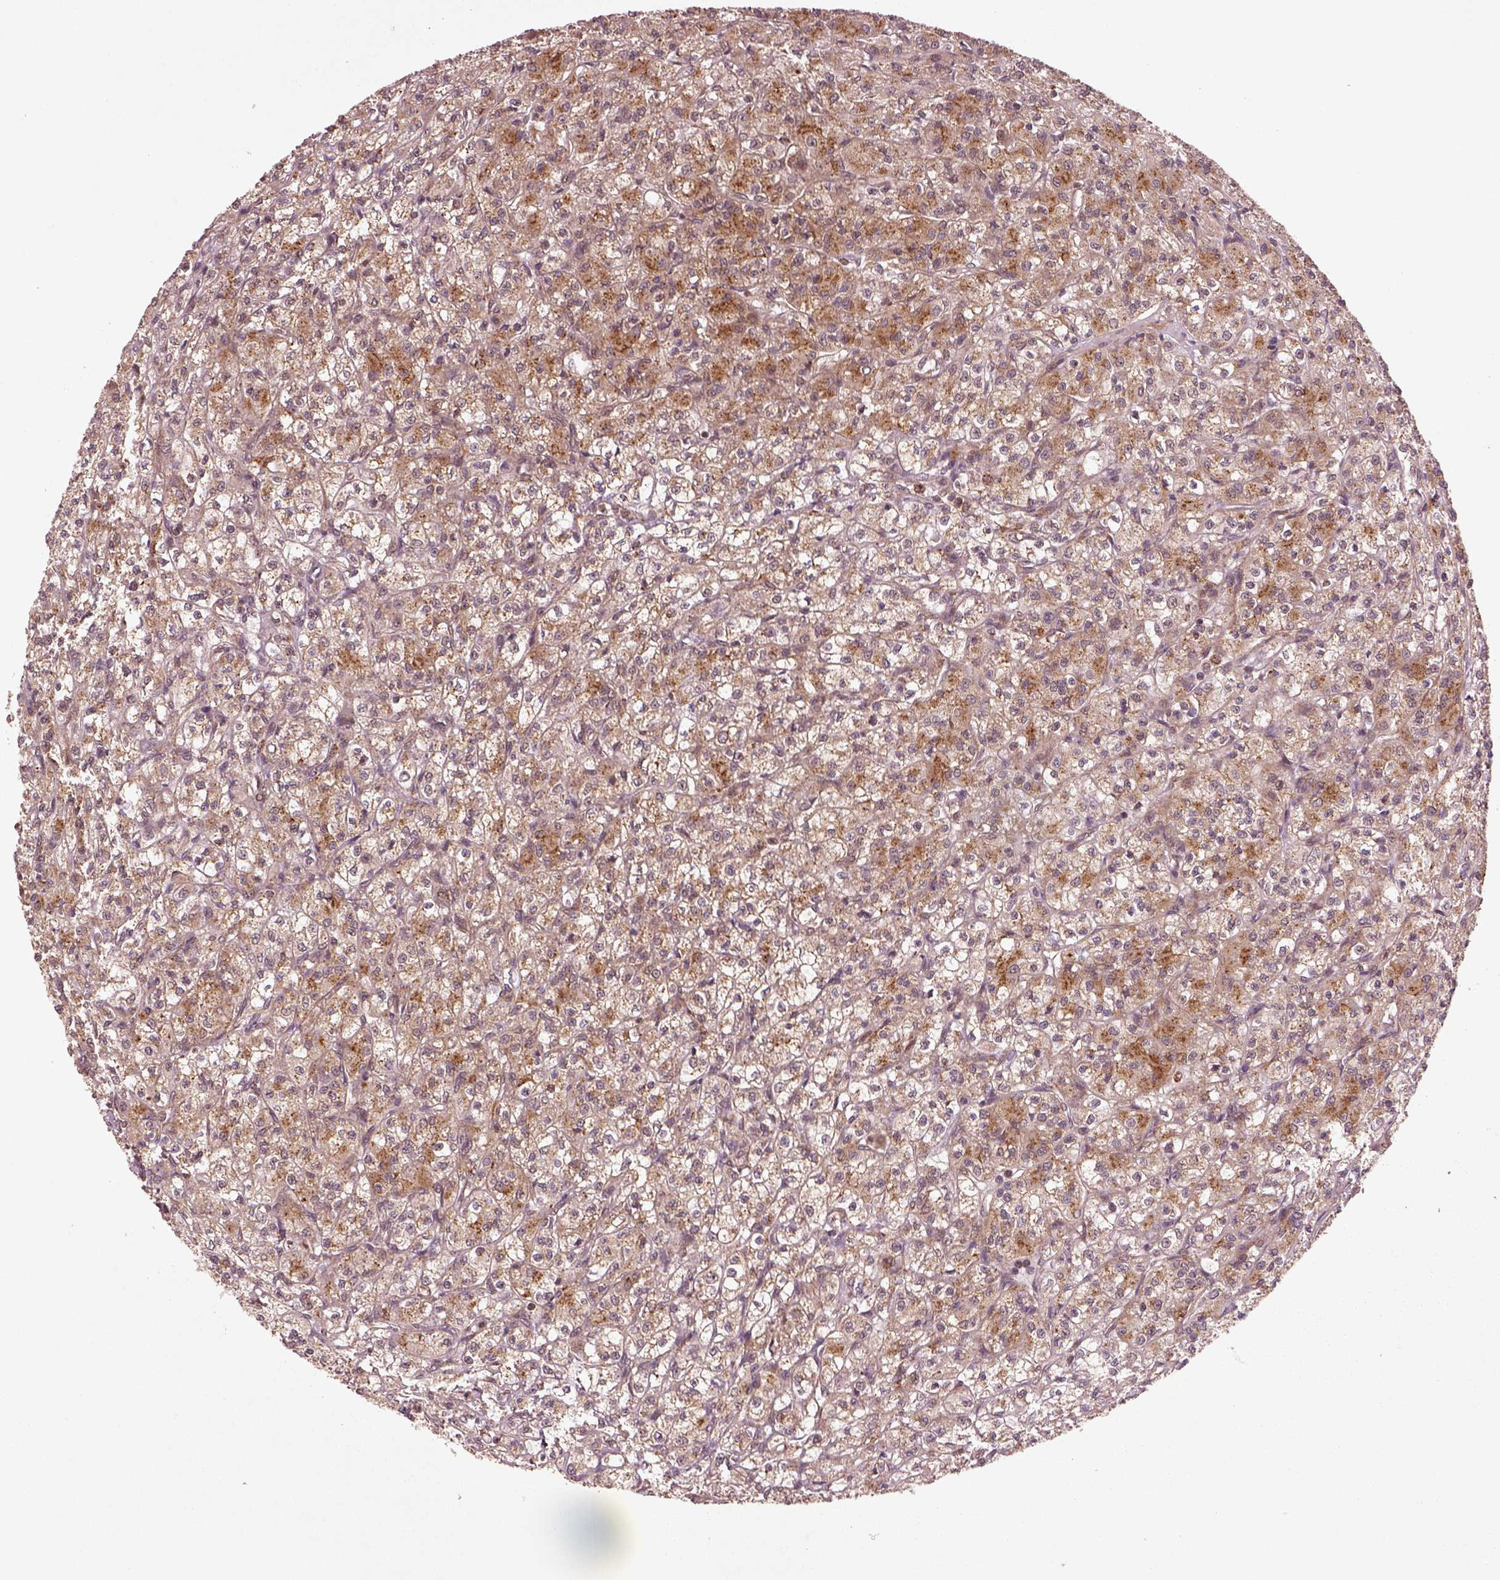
{"staining": {"intensity": "moderate", "quantity": "25%-75%", "location": "cytoplasmic/membranous"}, "tissue": "renal cancer", "cell_type": "Tumor cells", "image_type": "cancer", "snomed": [{"axis": "morphology", "description": "Adenocarcinoma, NOS"}, {"axis": "topography", "description": "Kidney"}], "caption": "Moderate cytoplasmic/membranous protein positivity is appreciated in approximately 25%-75% of tumor cells in renal adenocarcinoma.", "gene": "WASHC2A", "patient": {"sex": "female", "age": 70}}